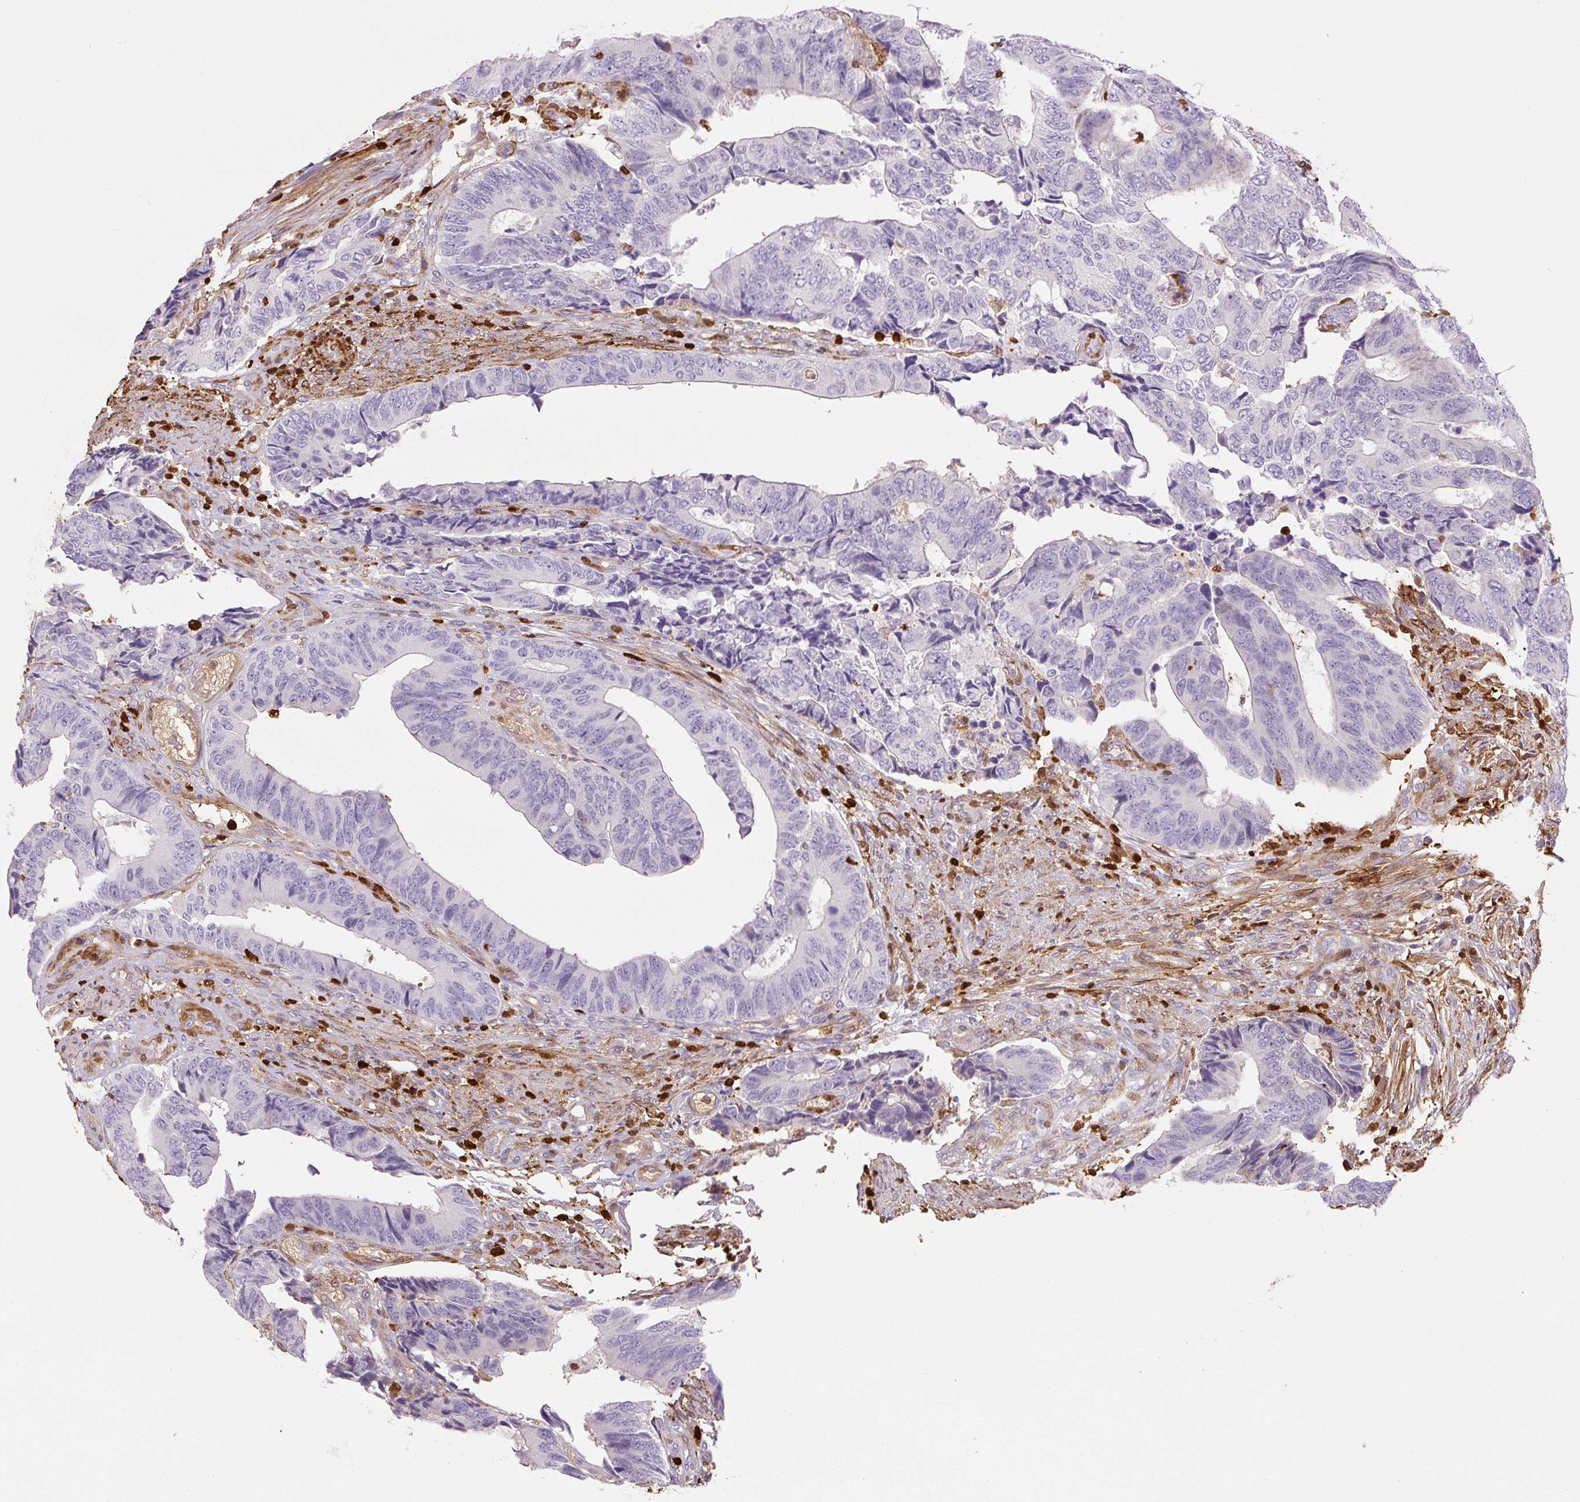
{"staining": {"intensity": "negative", "quantity": "none", "location": "none"}, "tissue": "colorectal cancer", "cell_type": "Tumor cells", "image_type": "cancer", "snomed": [{"axis": "morphology", "description": "Adenocarcinoma, NOS"}, {"axis": "topography", "description": "Colon"}], "caption": "Colorectal adenocarcinoma was stained to show a protein in brown. There is no significant staining in tumor cells.", "gene": "S100A4", "patient": {"sex": "male", "age": 87}}